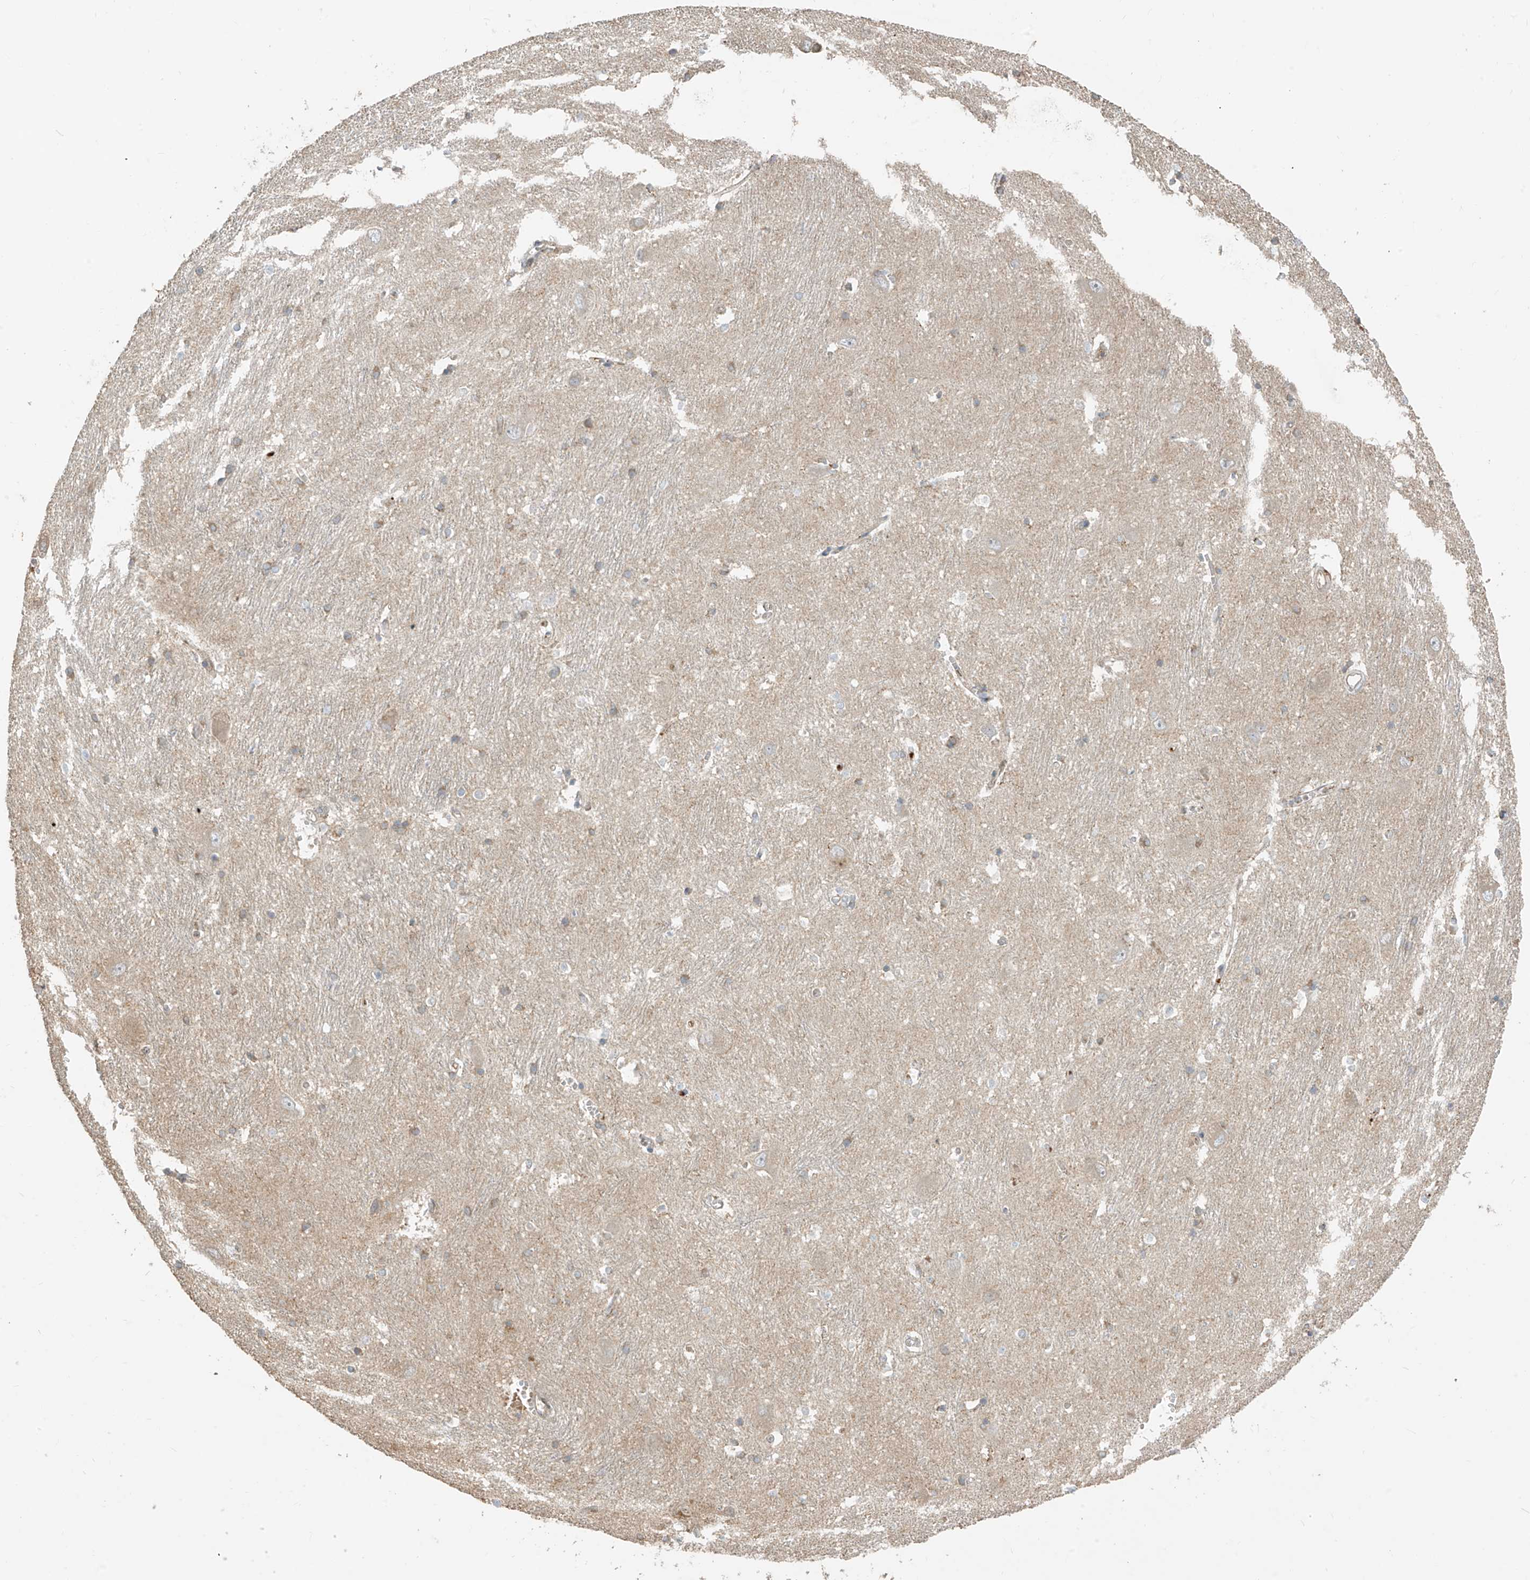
{"staining": {"intensity": "weak", "quantity": "25%-75%", "location": "cytoplasmic/membranous"}, "tissue": "caudate", "cell_type": "Glial cells", "image_type": "normal", "snomed": [{"axis": "morphology", "description": "Normal tissue, NOS"}, {"axis": "topography", "description": "Lateral ventricle wall"}], "caption": "Protein positivity by IHC exhibits weak cytoplasmic/membranous expression in about 25%-75% of glial cells in normal caudate. (Brightfield microscopy of DAB IHC at high magnification).", "gene": "ABTB1", "patient": {"sex": "male", "age": 37}}